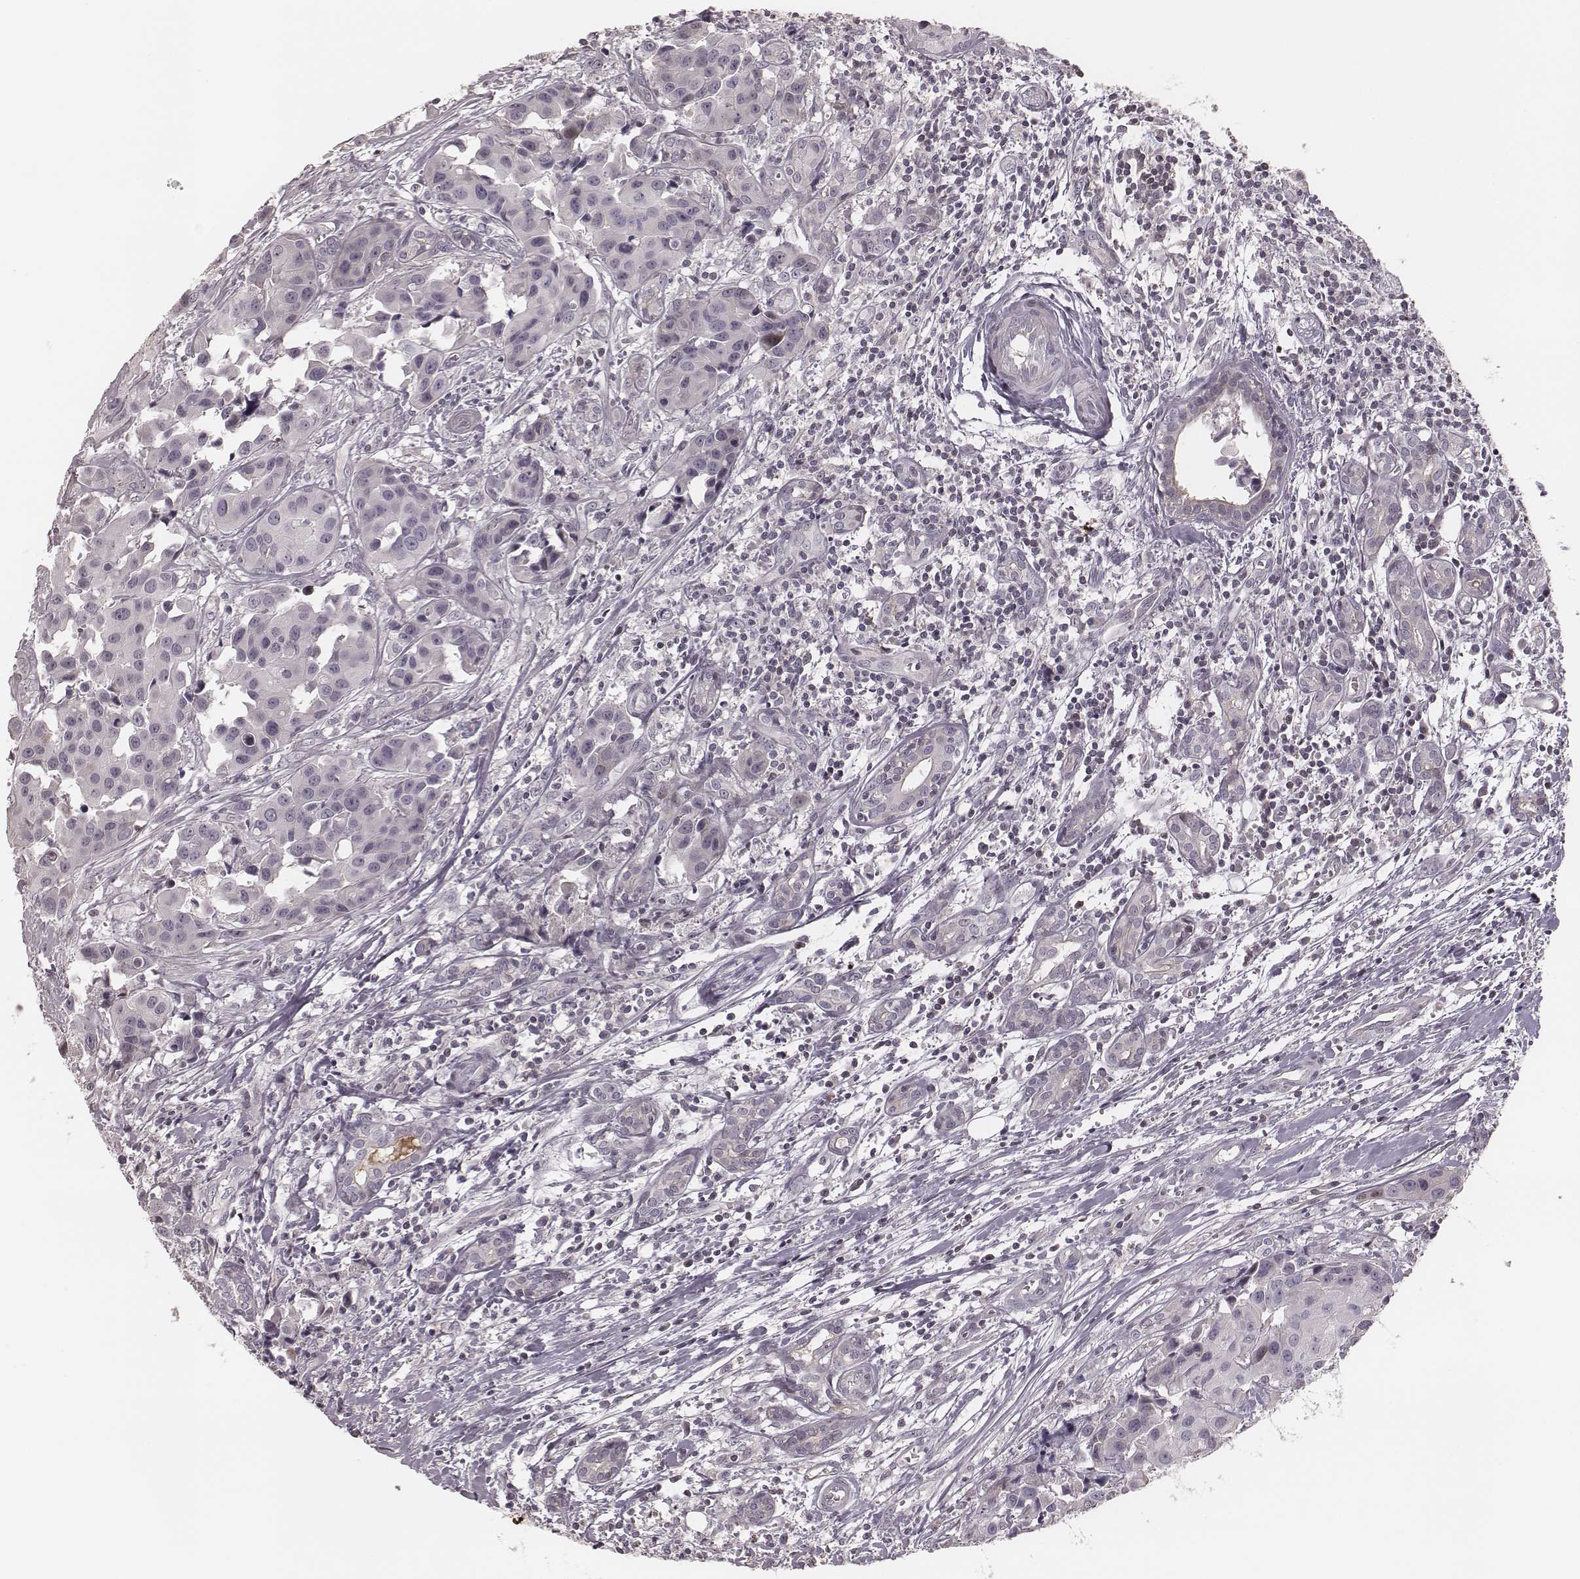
{"staining": {"intensity": "negative", "quantity": "none", "location": "none"}, "tissue": "head and neck cancer", "cell_type": "Tumor cells", "image_type": "cancer", "snomed": [{"axis": "morphology", "description": "Adenocarcinoma, NOS"}, {"axis": "topography", "description": "Head-Neck"}], "caption": "The micrograph shows no significant positivity in tumor cells of head and neck cancer (adenocarcinoma). (IHC, brightfield microscopy, high magnification).", "gene": "S100Z", "patient": {"sex": "male", "age": 76}}